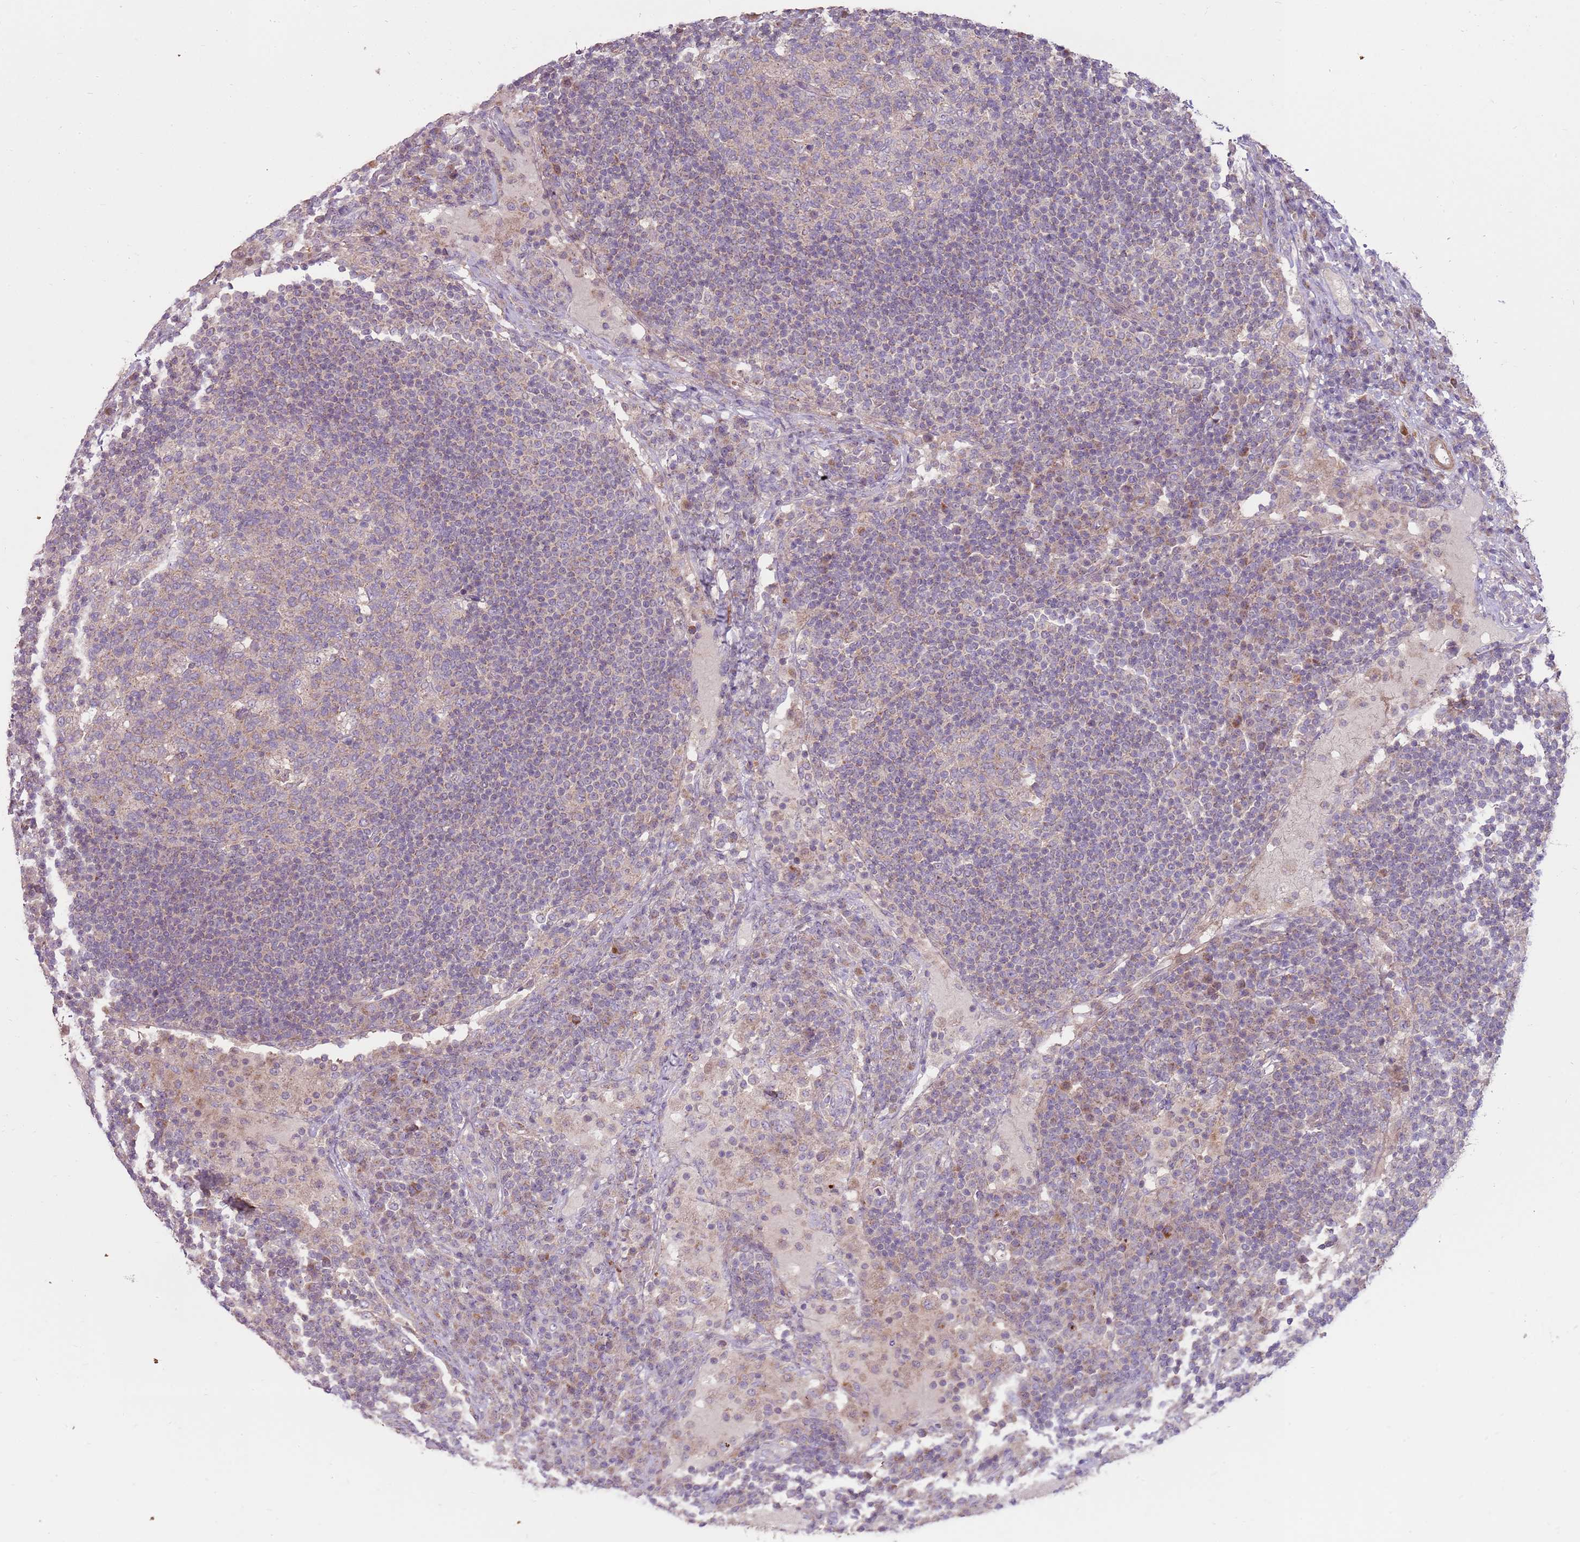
{"staining": {"intensity": "negative", "quantity": "none", "location": "none"}, "tissue": "lymph node", "cell_type": "Germinal center cells", "image_type": "normal", "snomed": [{"axis": "morphology", "description": "Normal tissue, NOS"}, {"axis": "topography", "description": "Lymph node"}], "caption": "A high-resolution micrograph shows IHC staining of benign lymph node, which displays no significant expression in germinal center cells.", "gene": "SPATA31D1", "patient": {"sex": "female", "age": 53}}